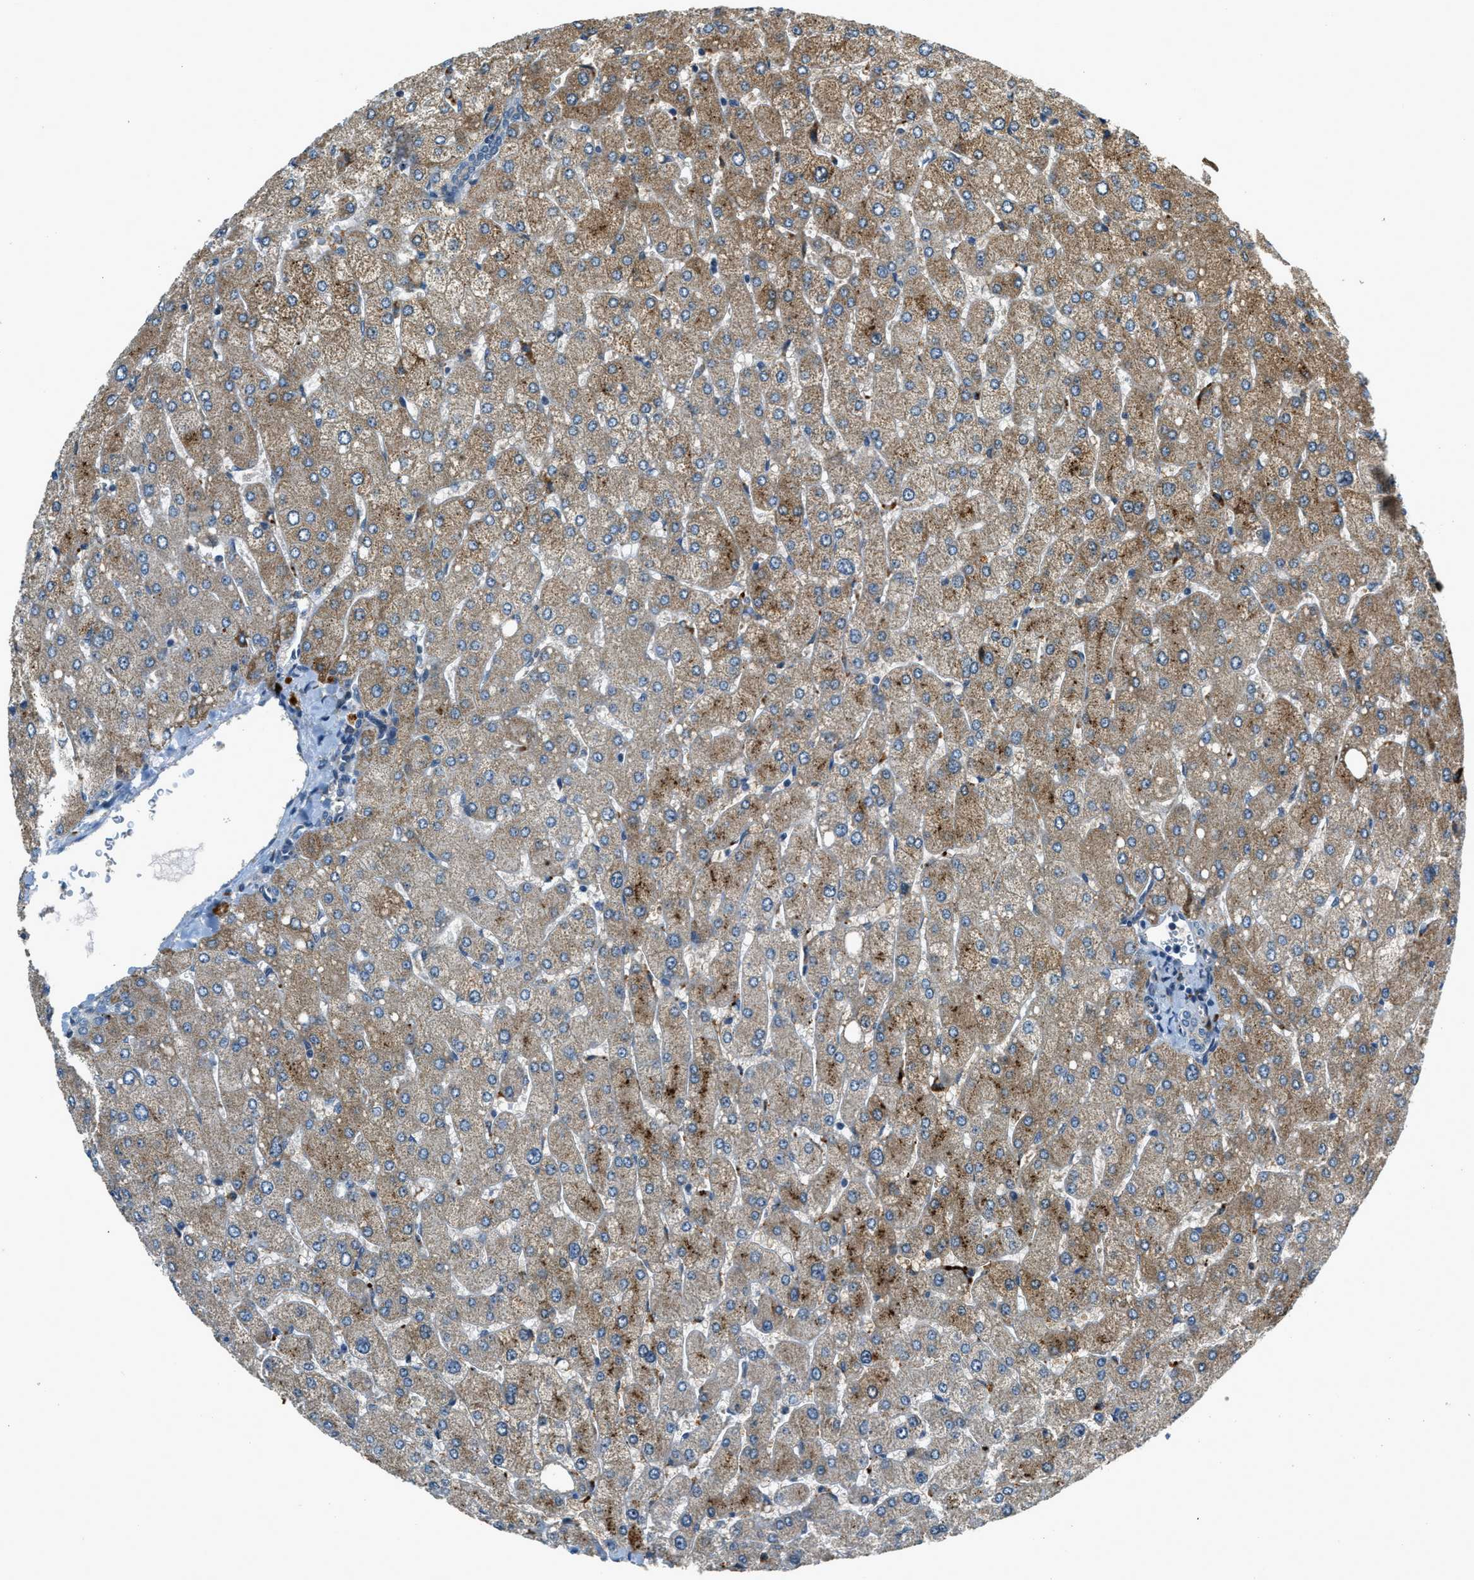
{"staining": {"intensity": "negative", "quantity": "none", "location": "none"}, "tissue": "liver", "cell_type": "Cholangiocytes", "image_type": "normal", "snomed": [{"axis": "morphology", "description": "Normal tissue, NOS"}, {"axis": "topography", "description": "Liver"}], "caption": "DAB immunohistochemical staining of benign liver exhibits no significant expression in cholangiocytes.", "gene": "HERC2", "patient": {"sex": "male", "age": 55}}